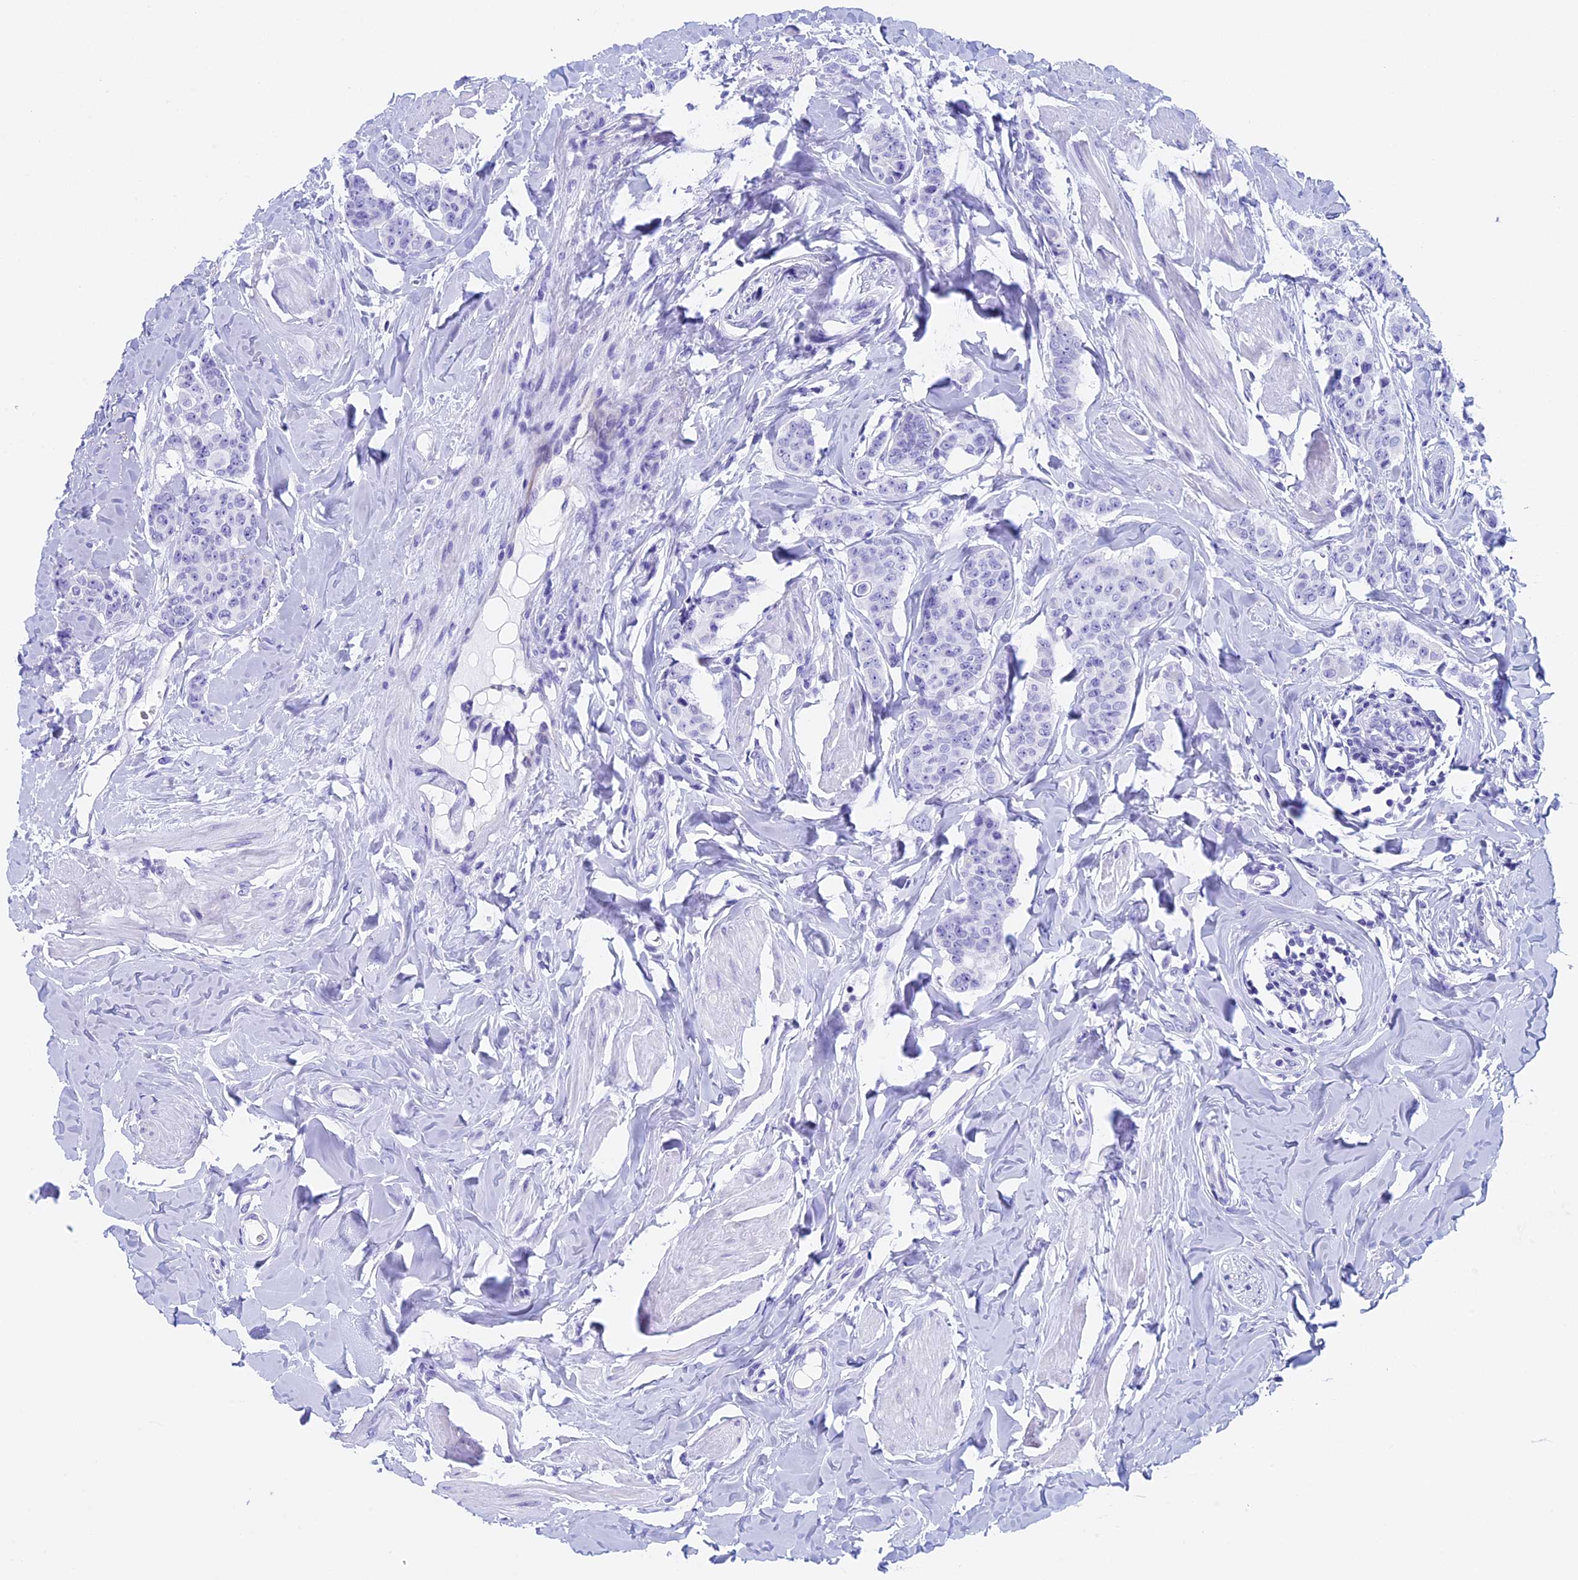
{"staining": {"intensity": "negative", "quantity": "none", "location": "none"}, "tissue": "breast cancer", "cell_type": "Tumor cells", "image_type": "cancer", "snomed": [{"axis": "morphology", "description": "Duct carcinoma"}, {"axis": "topography", "description": "Breast"}], "caption": "An IHC image of breast cancer (infiltrating ductal carcinoma) is shown. There is no staining in tumor cells of breast cancer (infiltrating ductal carcinoma).", "gene": "FAM169A", "patient": {"sex": "female", "age": 40}}